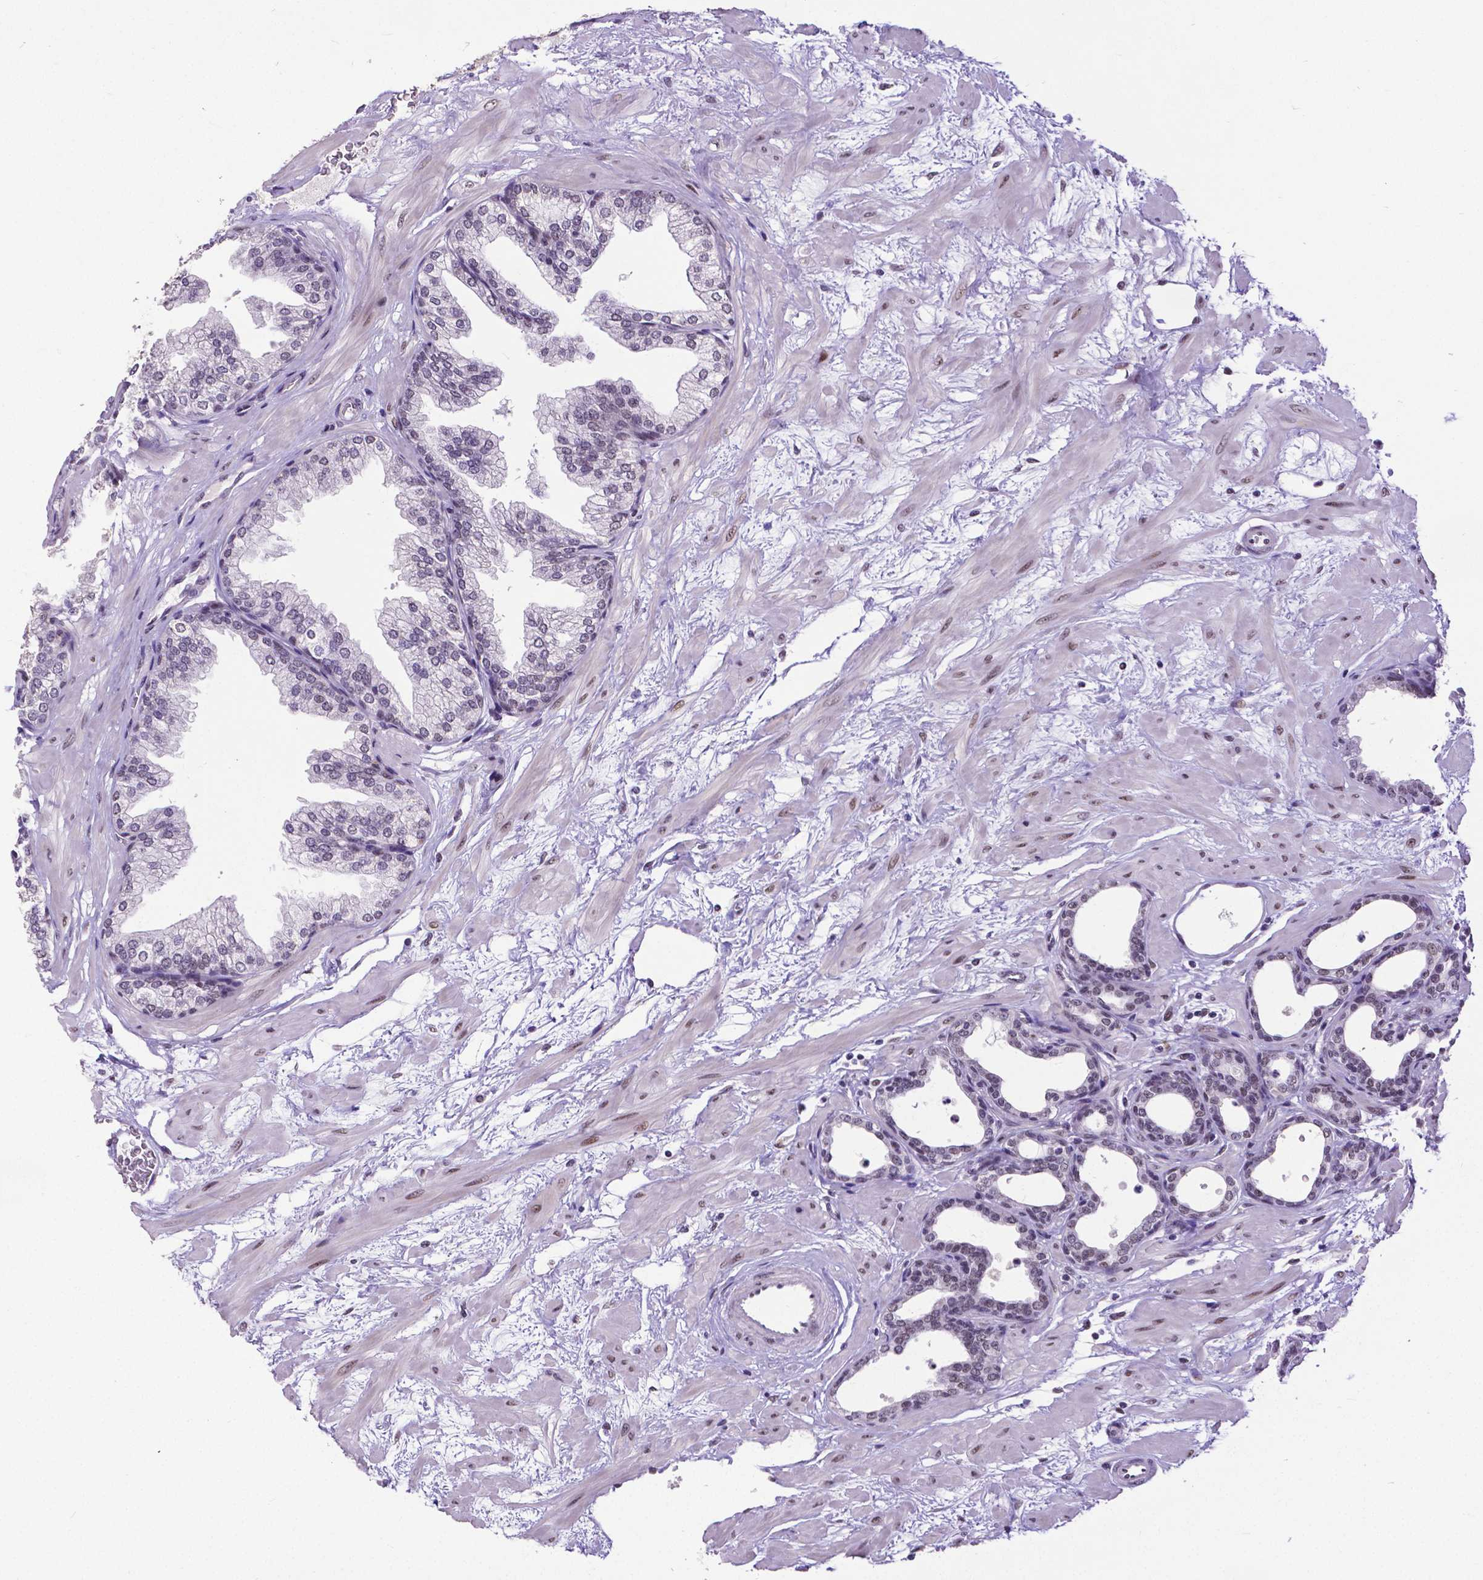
{"staining": {"intensity": "moderate", "quantity": "25%-75%", "location": "nuclear"}, "tissue": "prostate", "cell_type": "Glandular cells", "image_type": "normal", "snomed": [{"axis": "morphology", "description": "Normal tissue, NOS"}, {"axis": "topography", "description": "Prostate"}], "caption": "Unremarkable prostate displays moderate nuclear staining in approximately 25%-75% of glandular cells (DAB (3,3'-diaminobenzidine) IHC with brightfield microscopy, high magnification)..", "gene": "ATRX", "patient": {"sex": "male", "age": 37}}